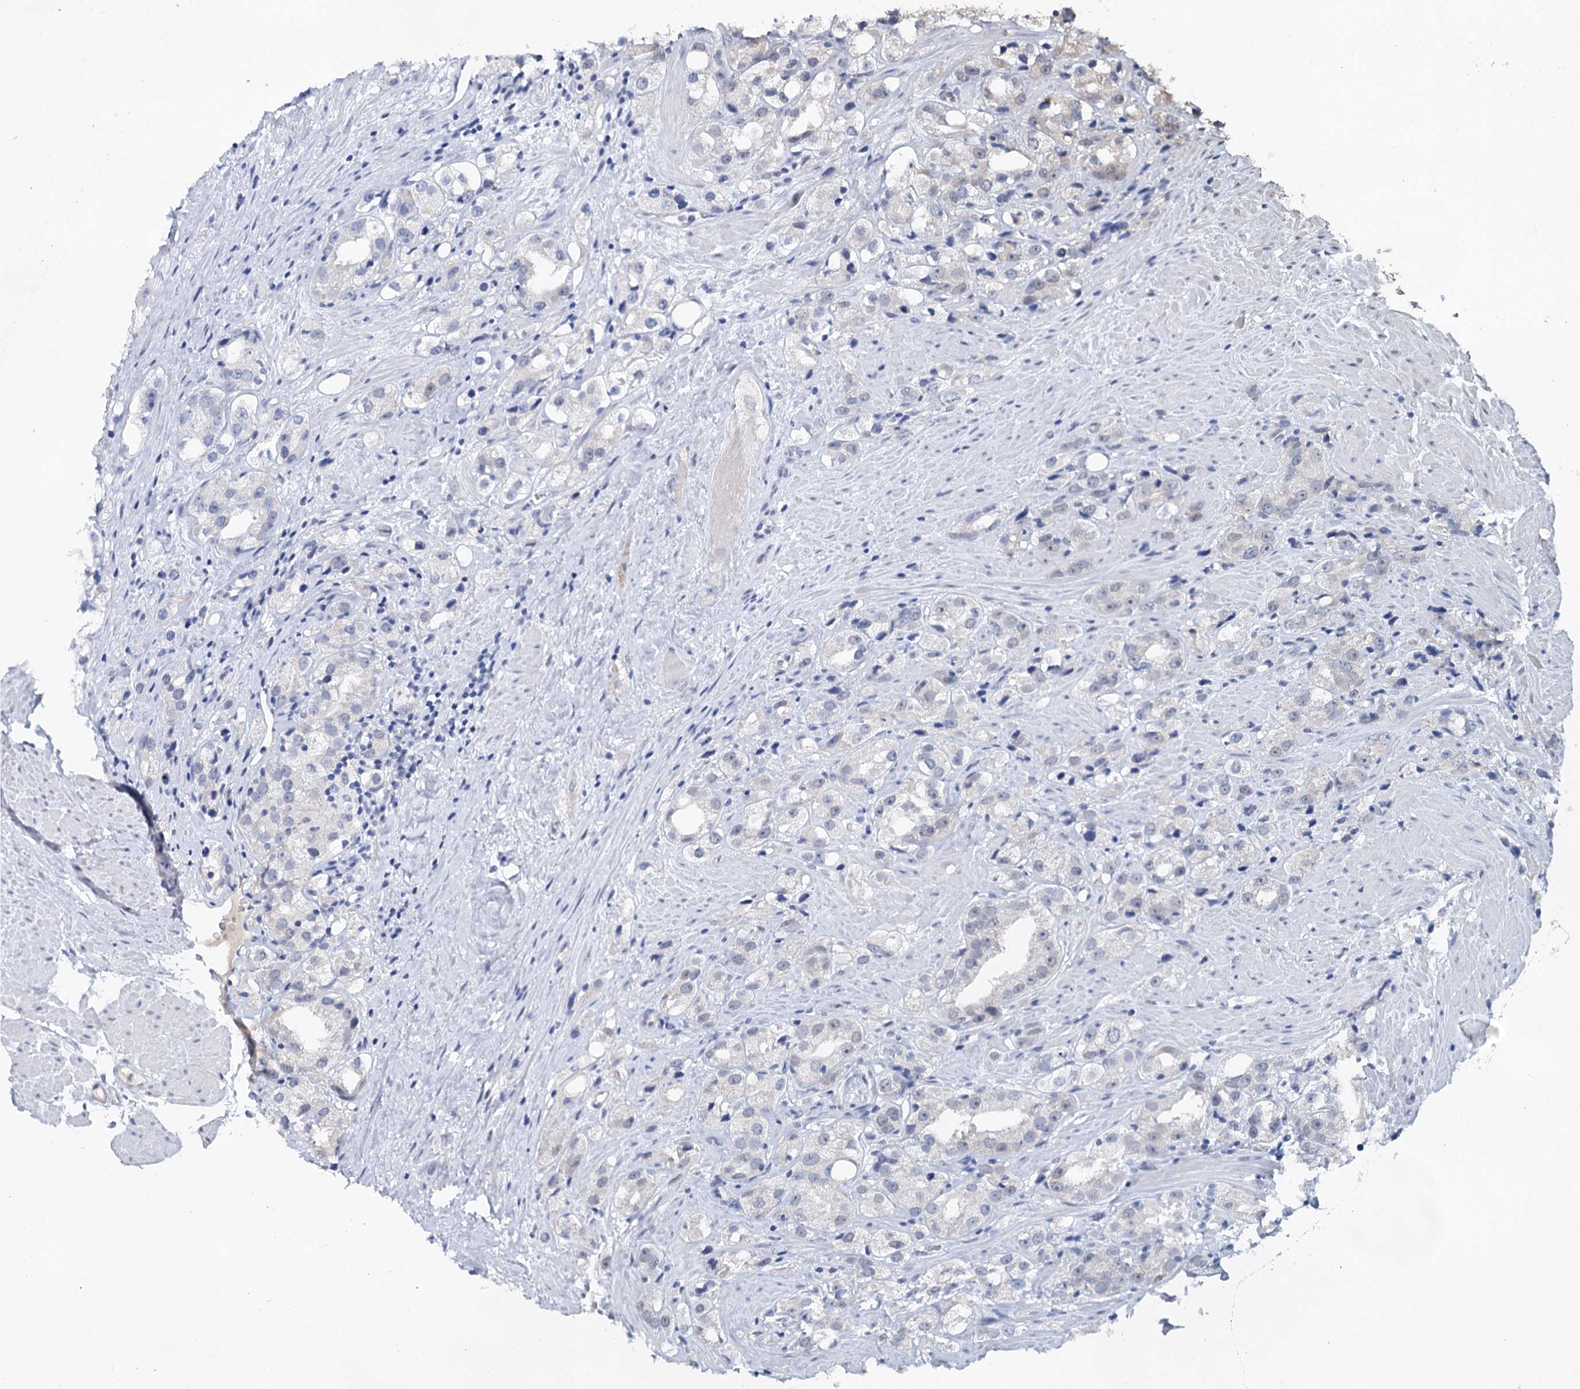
{"staining": {"intensity": "weak", "quantity": "<25%", "location": "cytoplasmic/membranous"}, "tissue": "prostate cancer", "cell_type": "Tumor cells", "image_type": "cancer", "snomed": [{"axis": "morphology", "description": "Adenocarcinoma, NOS"}, {"axis": "topography", "description": "Prostate"}], "caption": "Tumor cells show no significant expression in prostate adenocarcinoma.", "gene": "MYG1", "patient": {"sex": "male", "age": 79}}